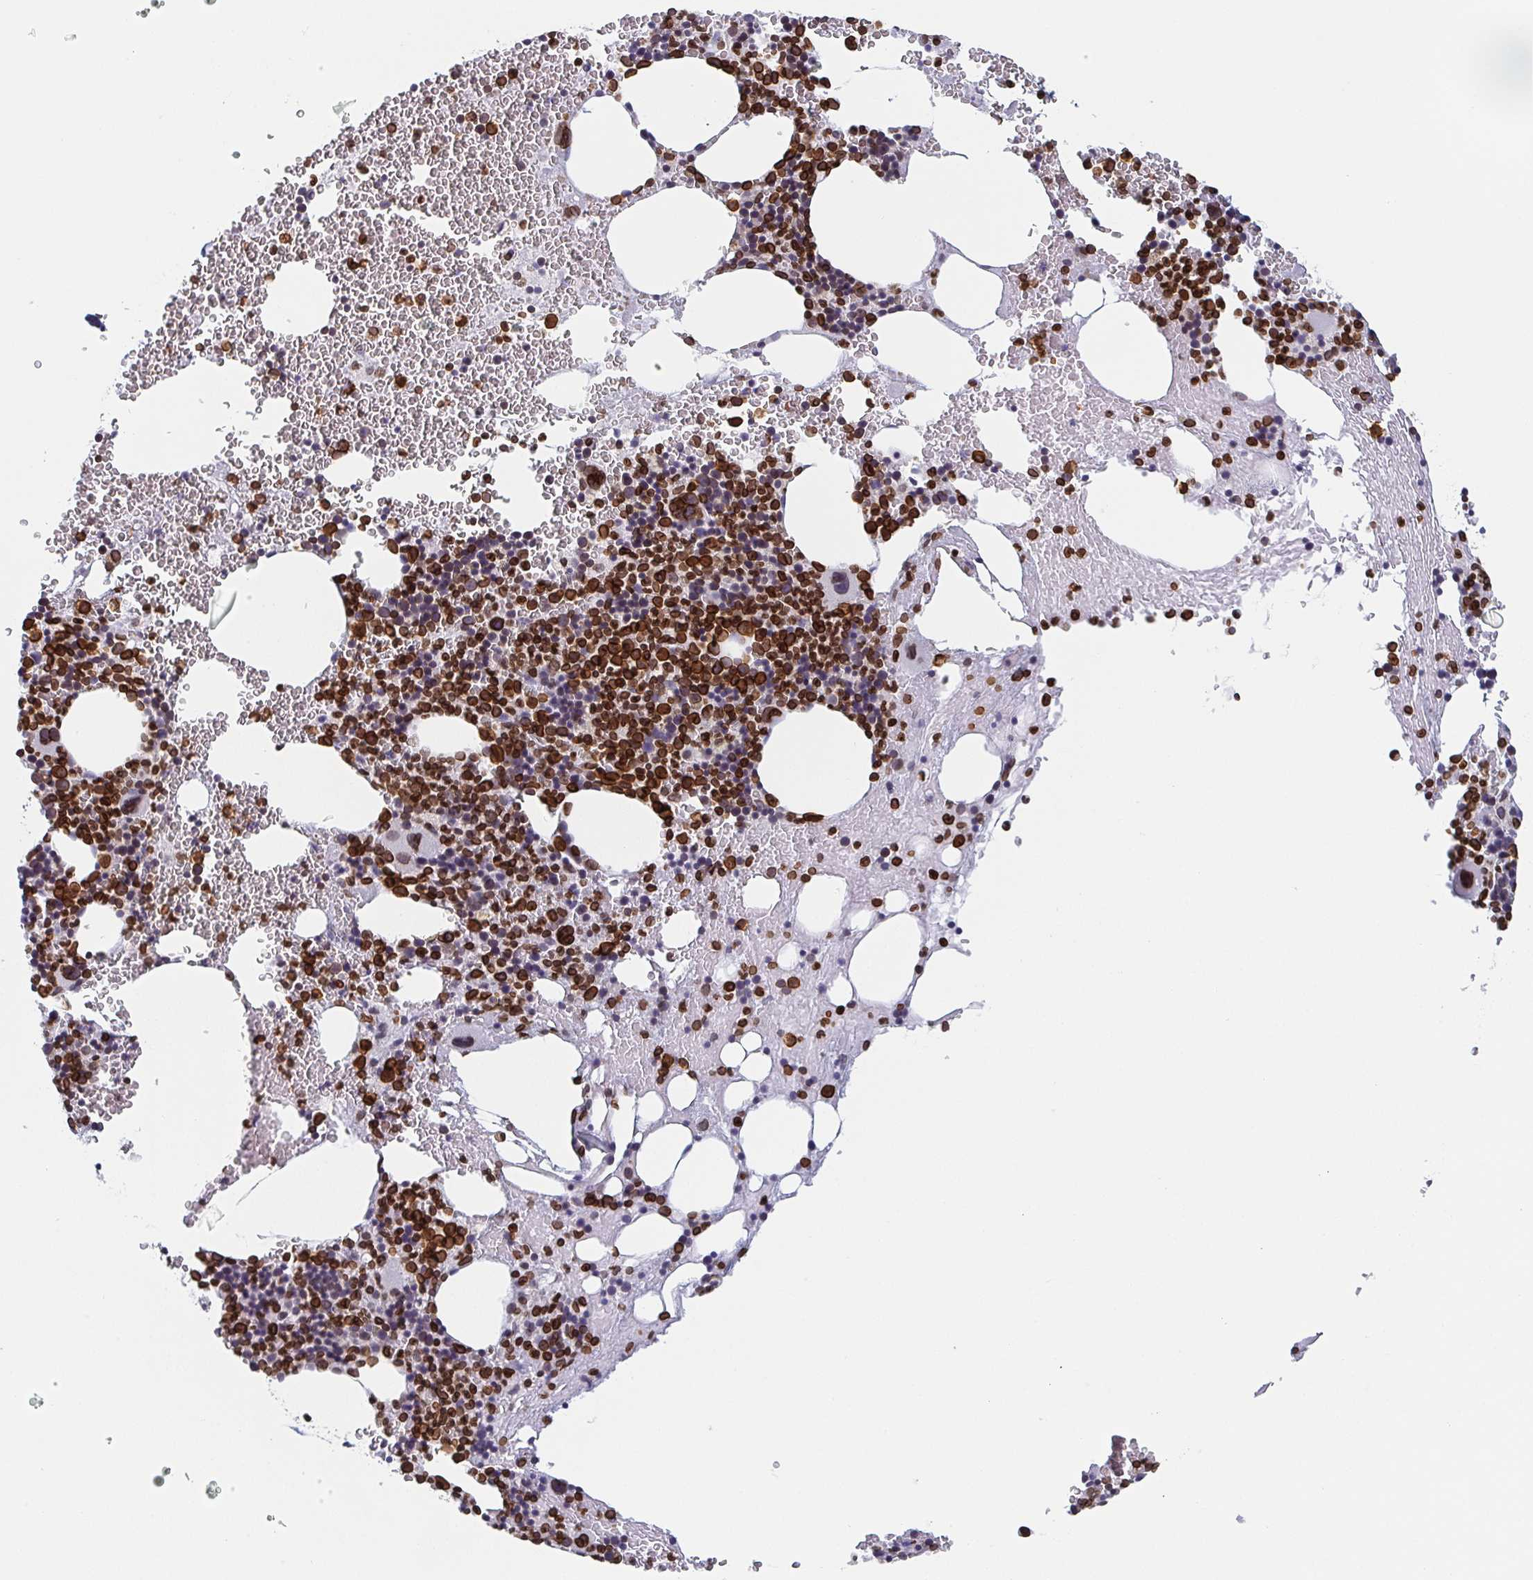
{"staining": {"intensity": "strong", "quantity": ">75%", "location": "cytoplasmic/membranous,nuclear"}, "tissue": "bone marrow", "cell_type": "Hematopoietic cells", "image_type": "normal", "snomed": [{"axis": "morphology", "description": "Normal tissue, NOS"}, {"axis": "topography", "description": "Bone marrow"}], "caption": "Human bone marrow stained with a brown dye reveals strong cytoplasmic/membranous,nuclear positive staining in approximately >75% of hematopoietic cells.", "gene": "BTBD7", "patient": {"sex": "male", "age": 47}}